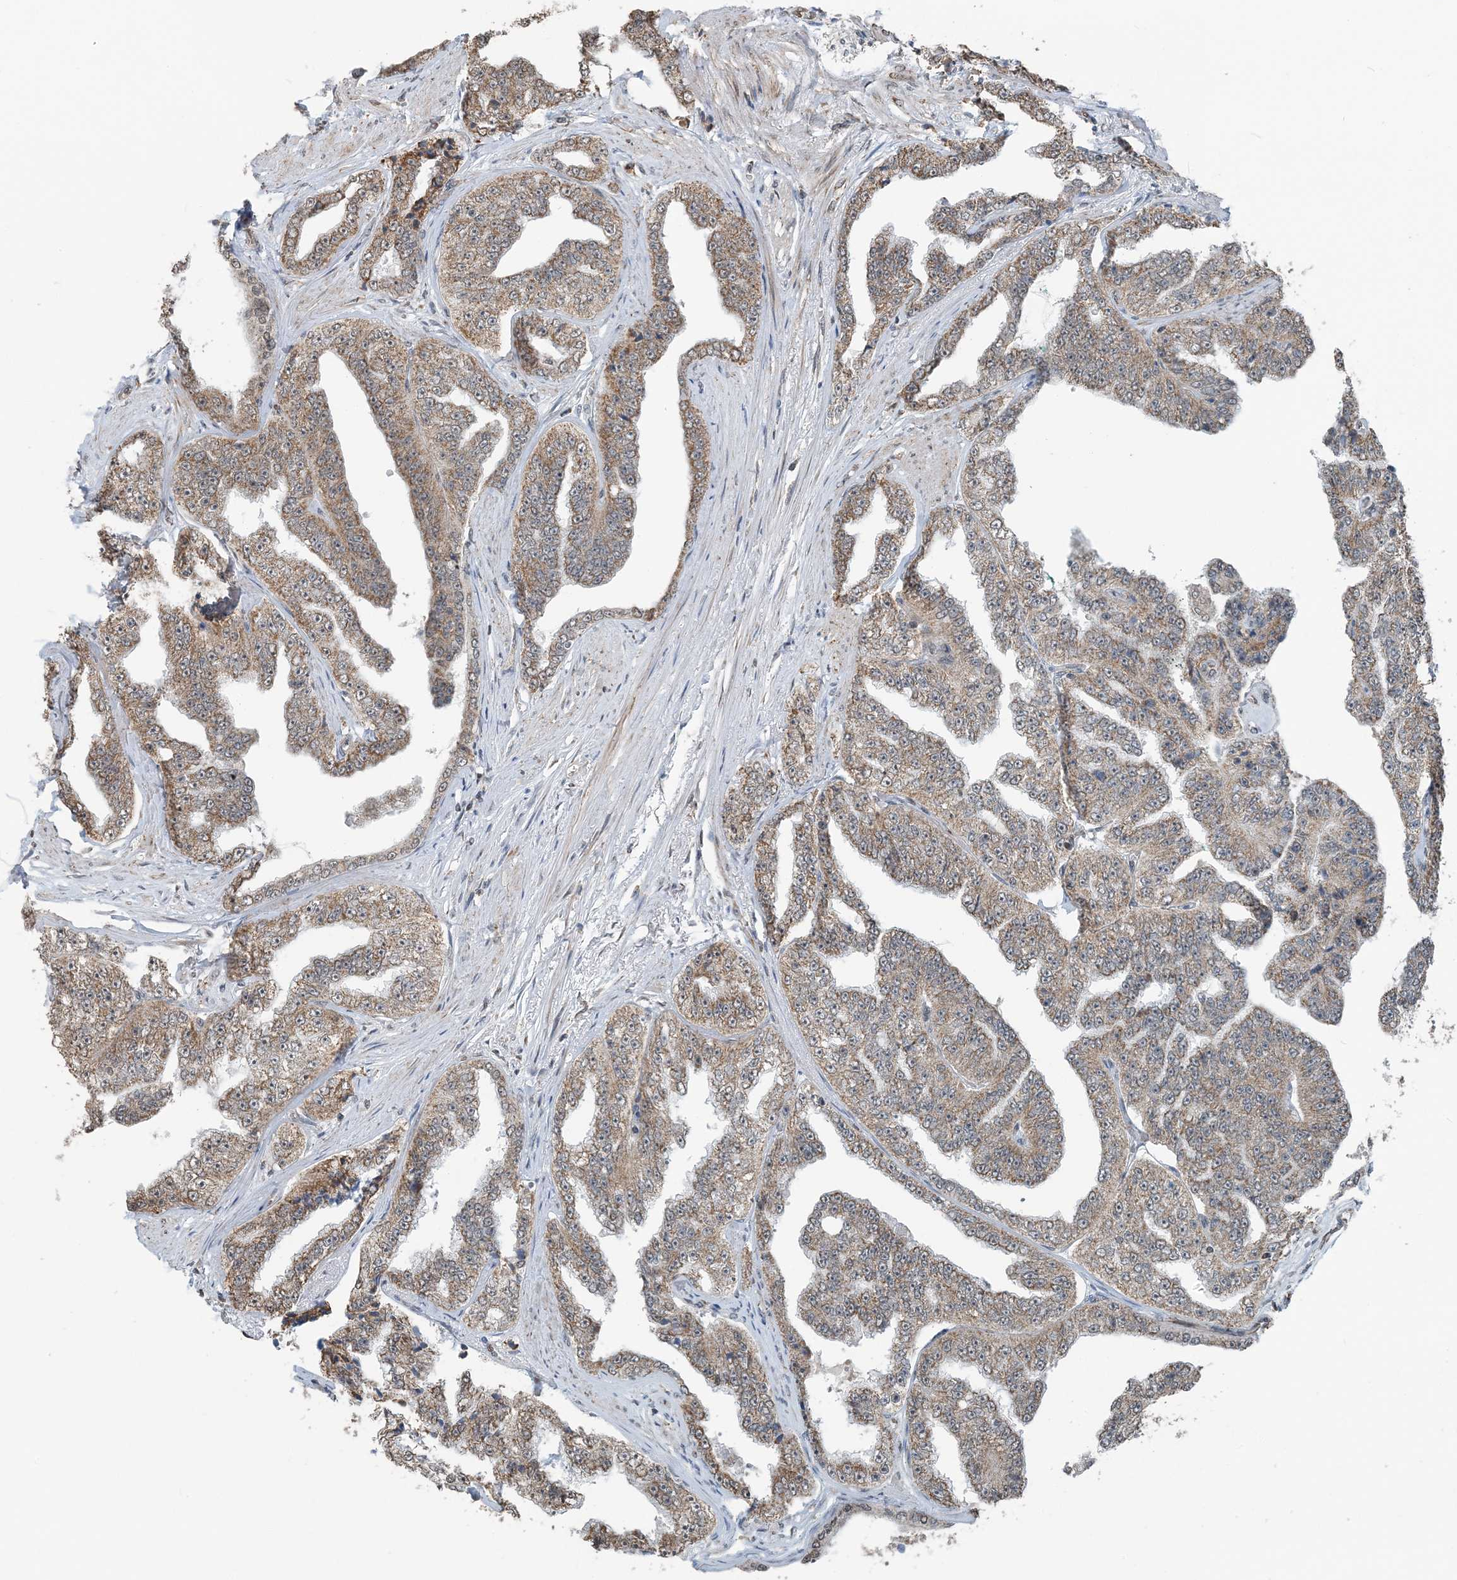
{"staining": {"intensity": "moderate", "quantity": "25%-75%", "location": "cytoplasmic/membranous"}, "tissue": "prostate cancer", "cell_type": "Tumor cells", "image_type": "cancer", "snomed": [{"axis": "morphology", "description": "Adenocarcinoma, High grade"}, {"axis": "topography", "description": "Prostate"}], "caption": "Prostate cancer stained for a protein demonstrates moderate cytoplasmic/membranous positivity in tumor cells.", "gene": "PILRB", "patient": {"sex": "male", "age": 71}}